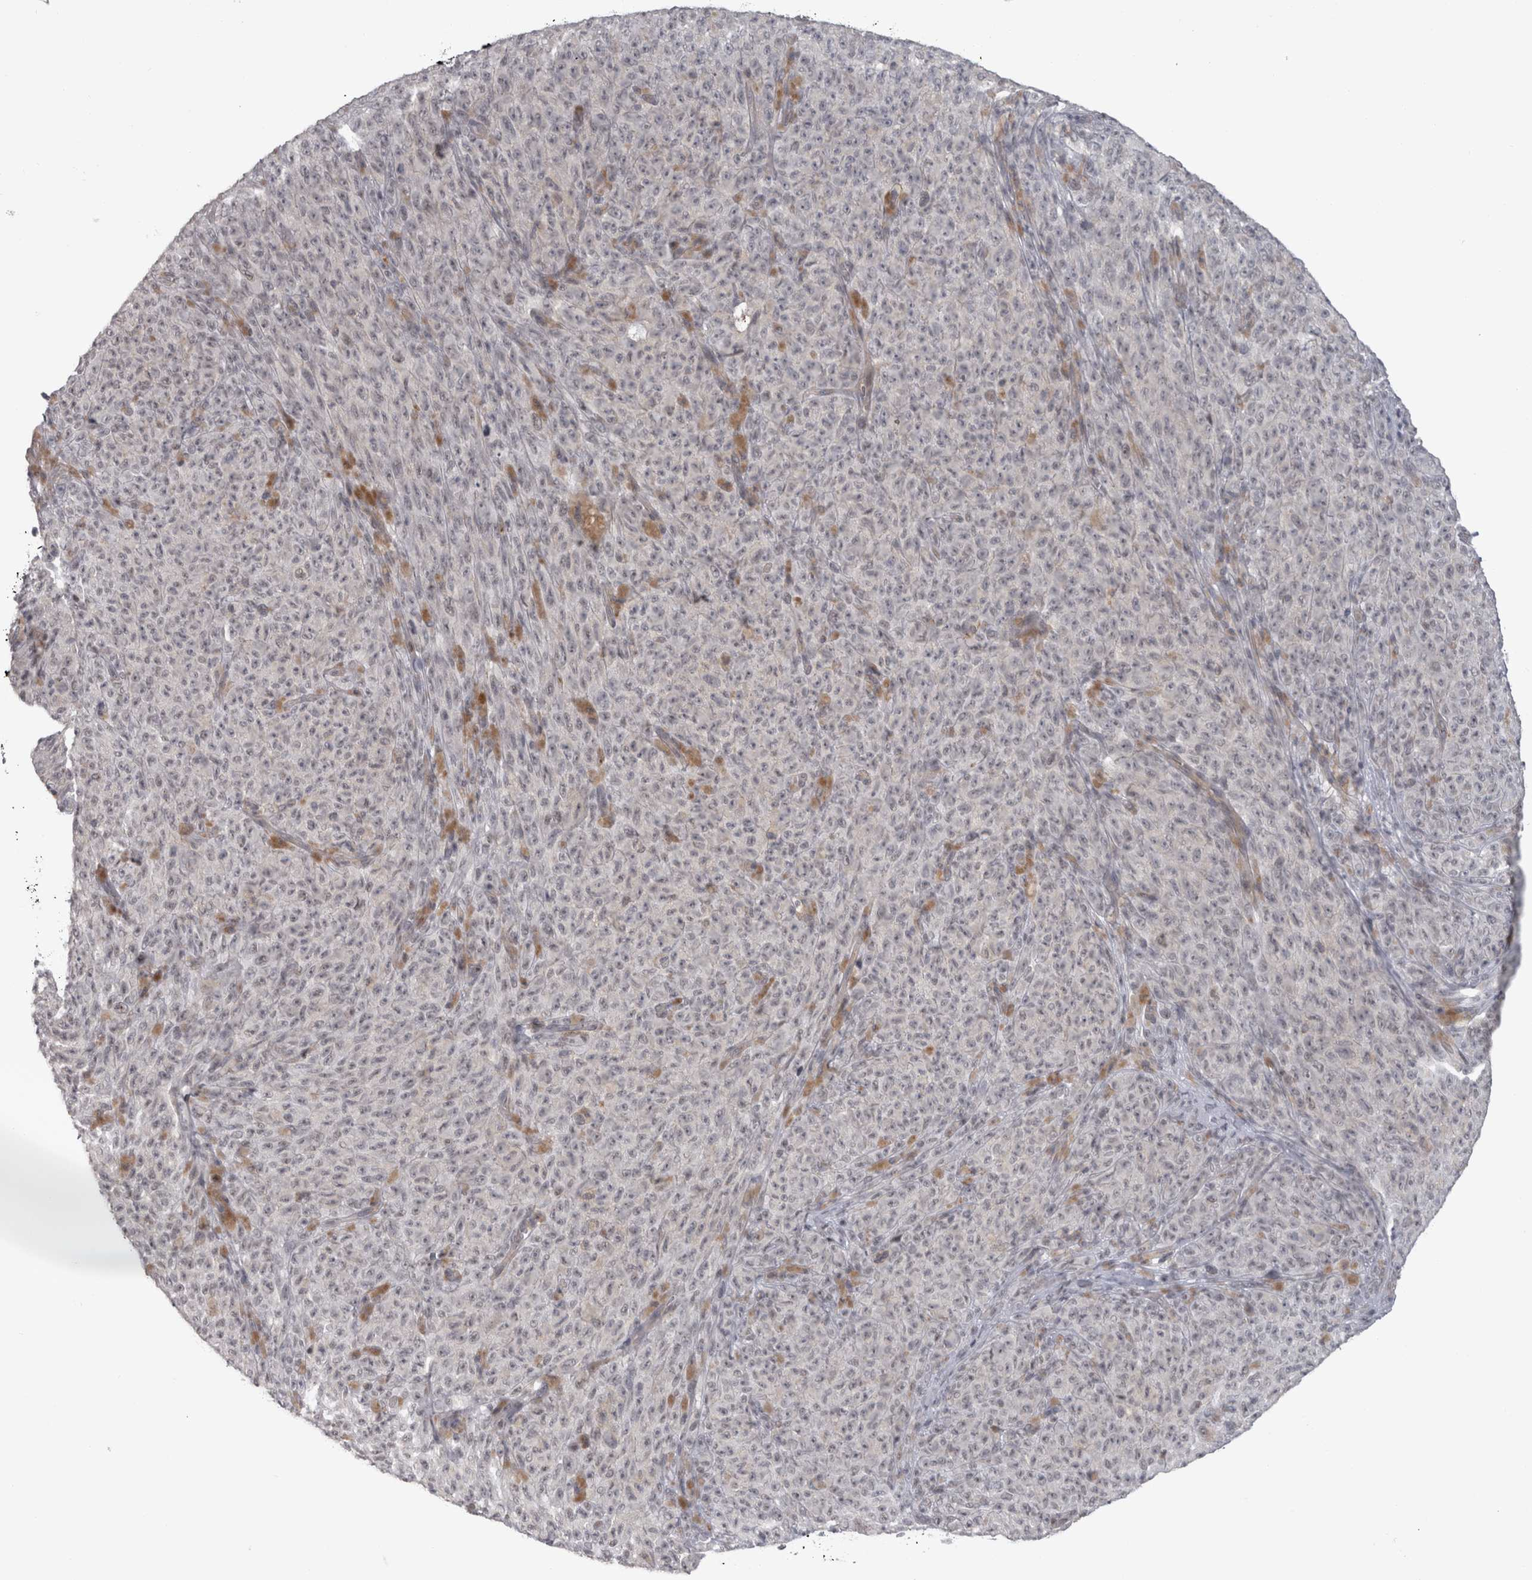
{"staining": {"intensity": "negative", "quantity": "none", "location": "none"}, "tissue": "melanoma", "cell_type": "Tumor cells", "image_type": "cancer", "snomed": [{"axis": "morphology", "description": "Malignant melanoma, NOS"}, {"axis": "topography", "description": "Skin"}], "caption": "Protein analysis of malignant melanoma exhibits no significant positivity in tumor cells.", "gene": "PPP1R12B", "patient": {"sex": "female", "age": 82}}